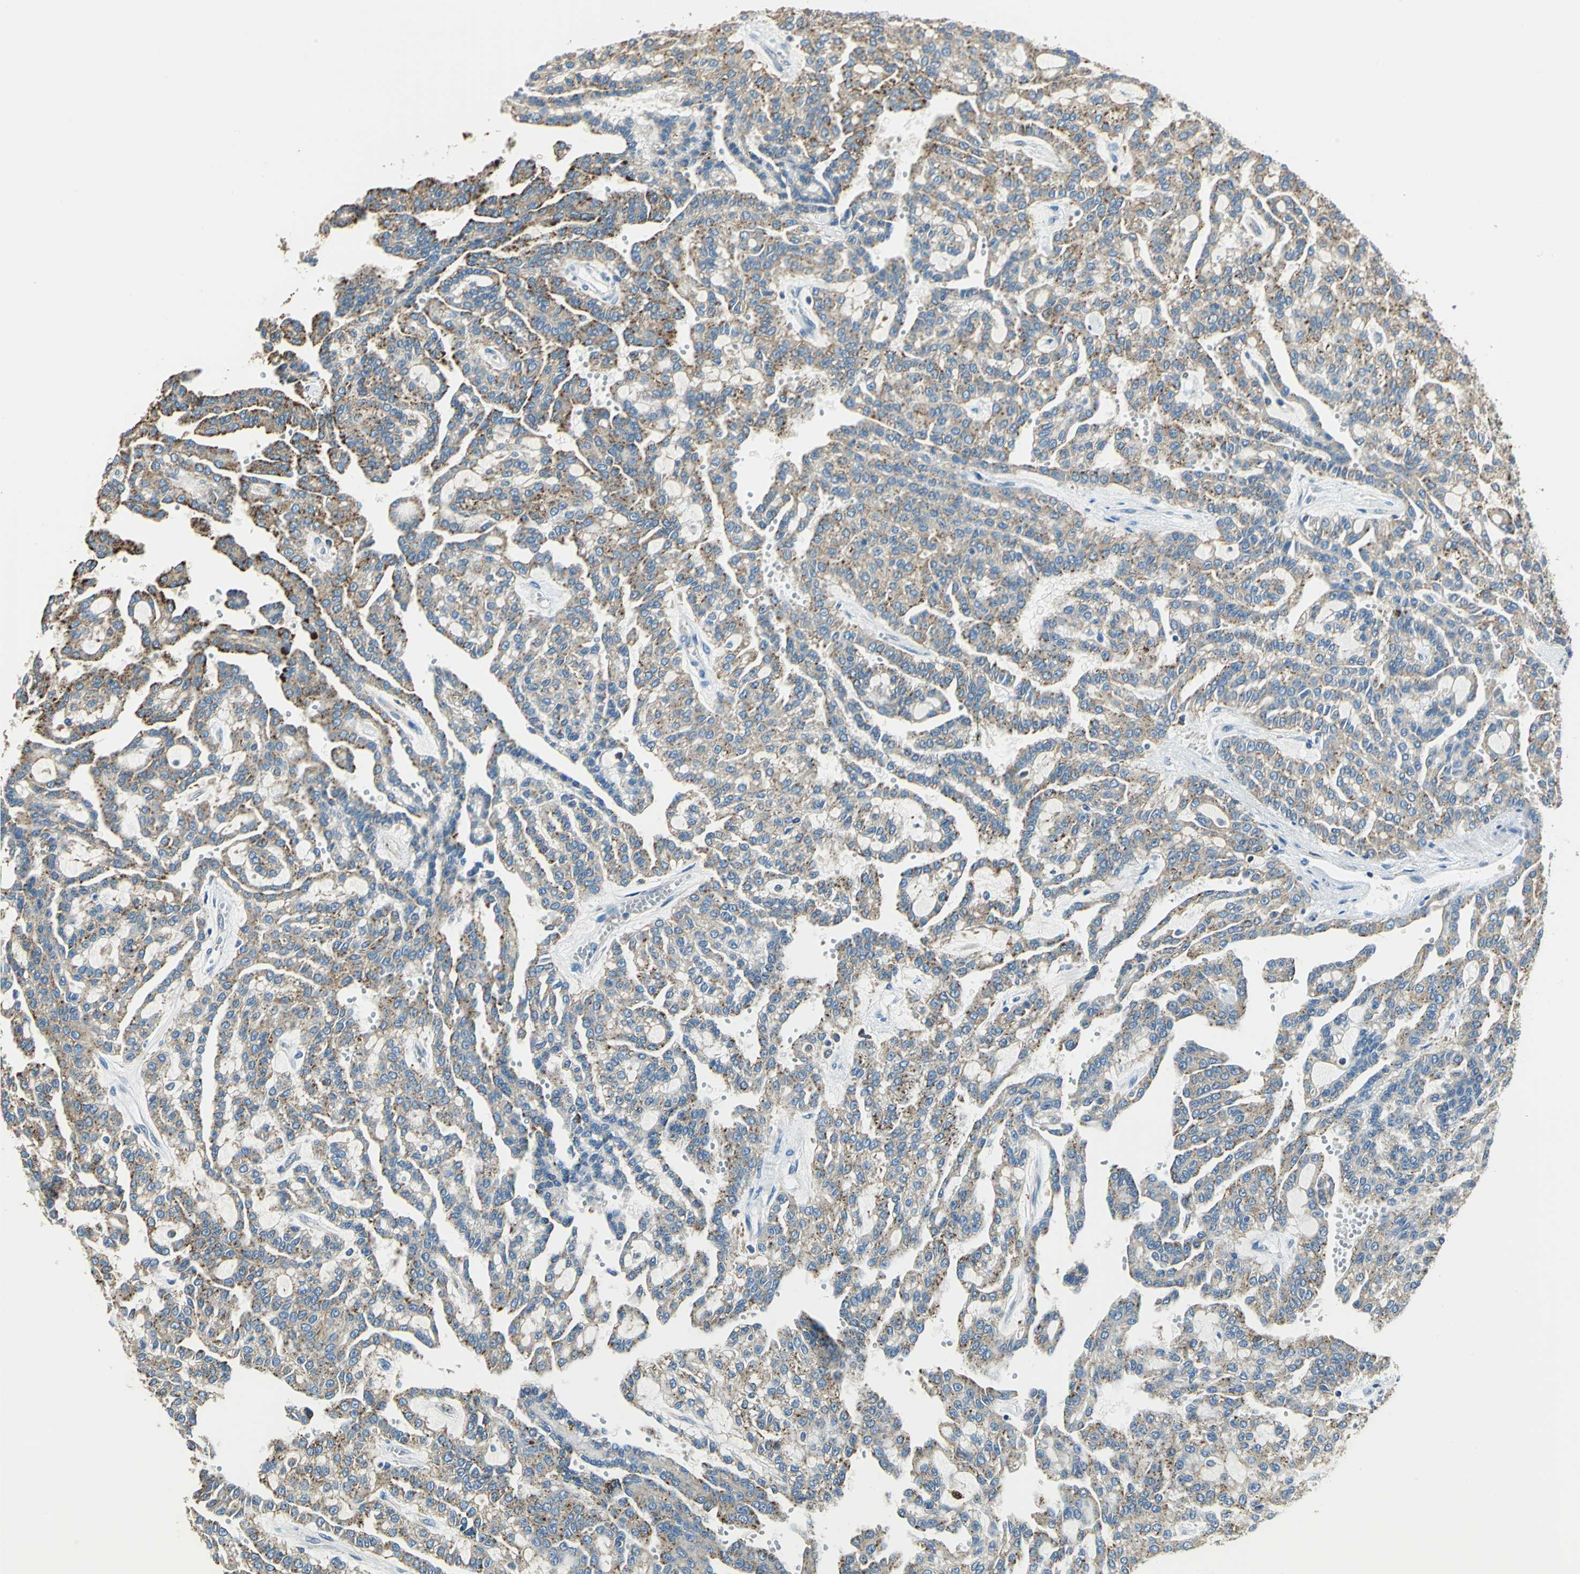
{"staining": {"intensity": "moderate", "quantity": "25%-75%", "location": "cytoplasmic/membranous"}, "tissue": "renal cancer", "cell_type": "Tumor cells", "image_type": "cancer", "snomed": [{"axis": "morphology", "description": "Adenocarcinoma, NOS"}, {"axis": "topography", "description": "Kidney"}], "caption": "Renal cancer stained for a protein (brown) demonstrates moderate cytoplasmic/membranous positive staining in about 25%-75% of tumor cells.", "gene": "NIT1", "patient": {"sex": "male", "age": 63}}